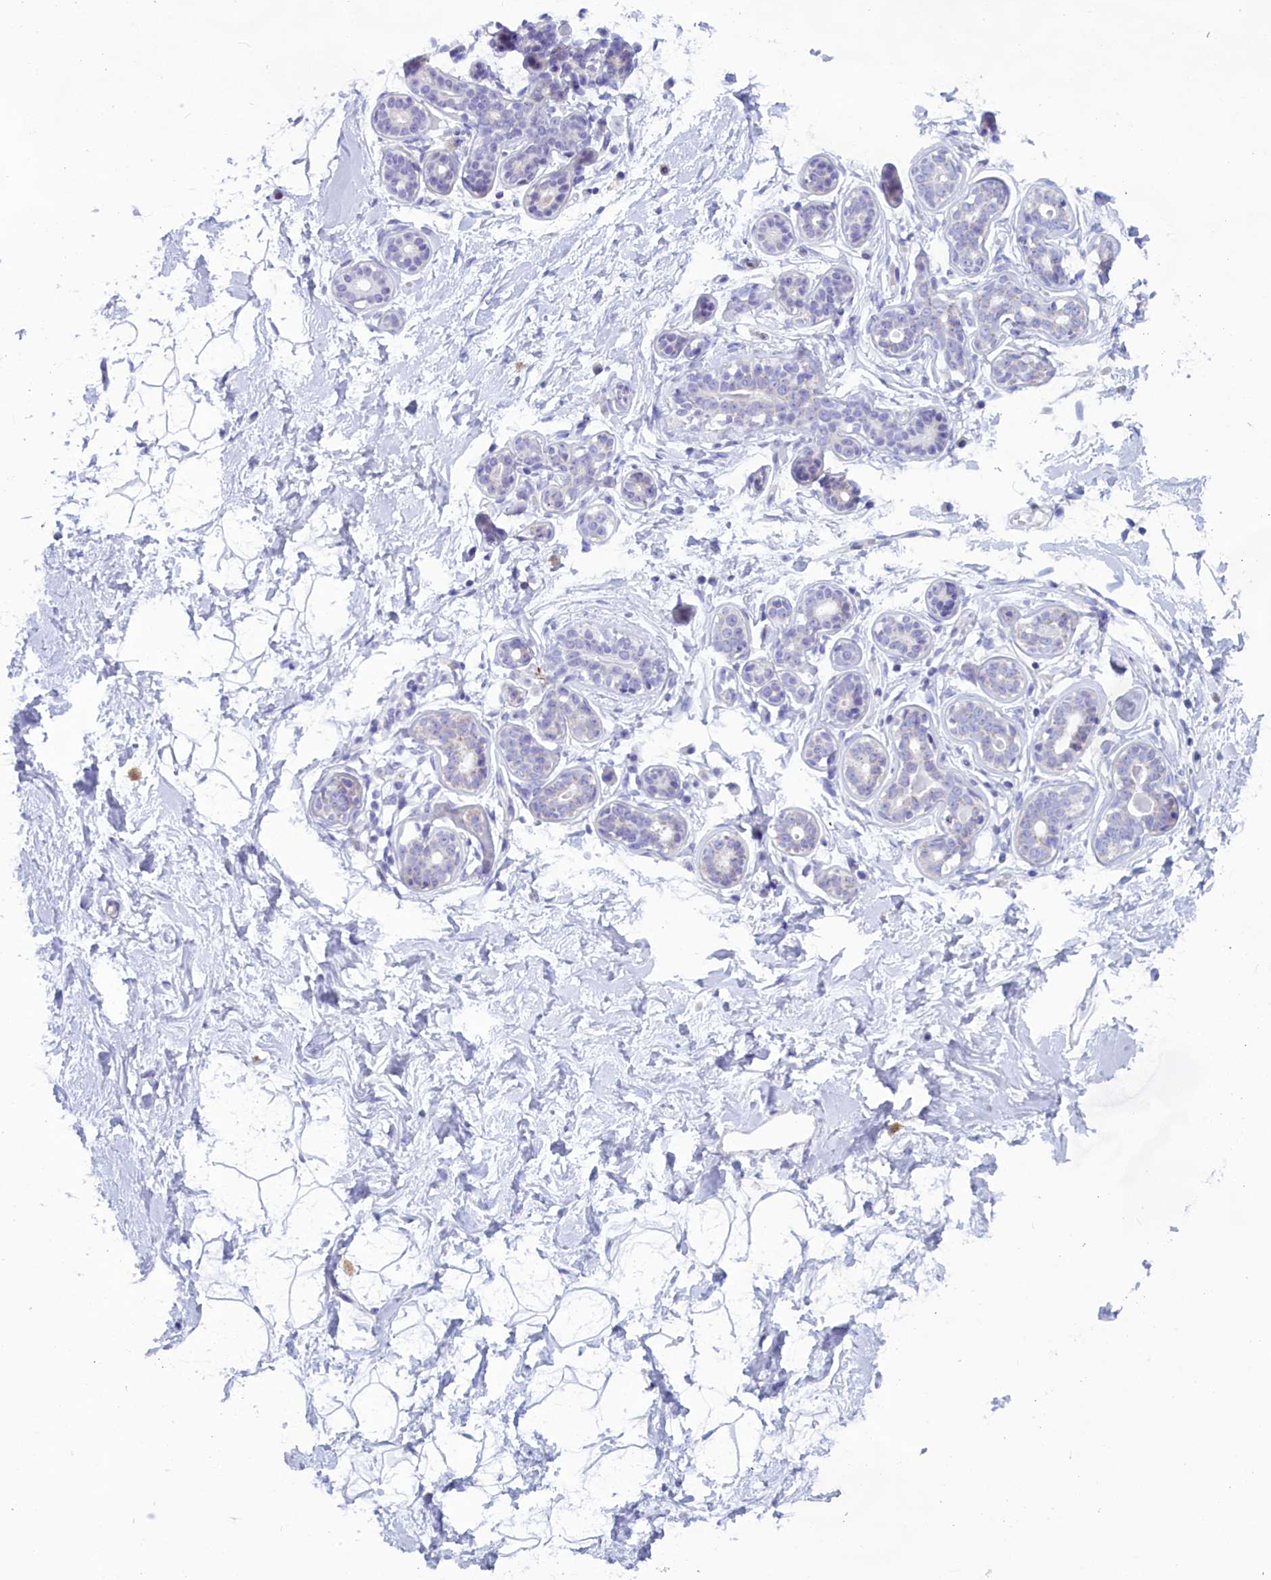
{"staining": {"intensity": "negative", "quantity": "none", "location": "none"}, "tissue": "breast", "cell_type": "Adipocytes", "image_type": "normal", "snomed": [{"axis": "morphology", "description": "Normal tissue, NOS"}, {"axis": "morphology", "description": "Adenoma, NOS"}, {"axis": "topography", "description": "Breast"}], "caption": "IHC of benign human breast shows no staining in adipocytes. (Brightfield microscopy of DAB immunohistochemistry at high magnification).", "gene": "MPV17L2", "patient": {"sex": "female", "age": 23}}